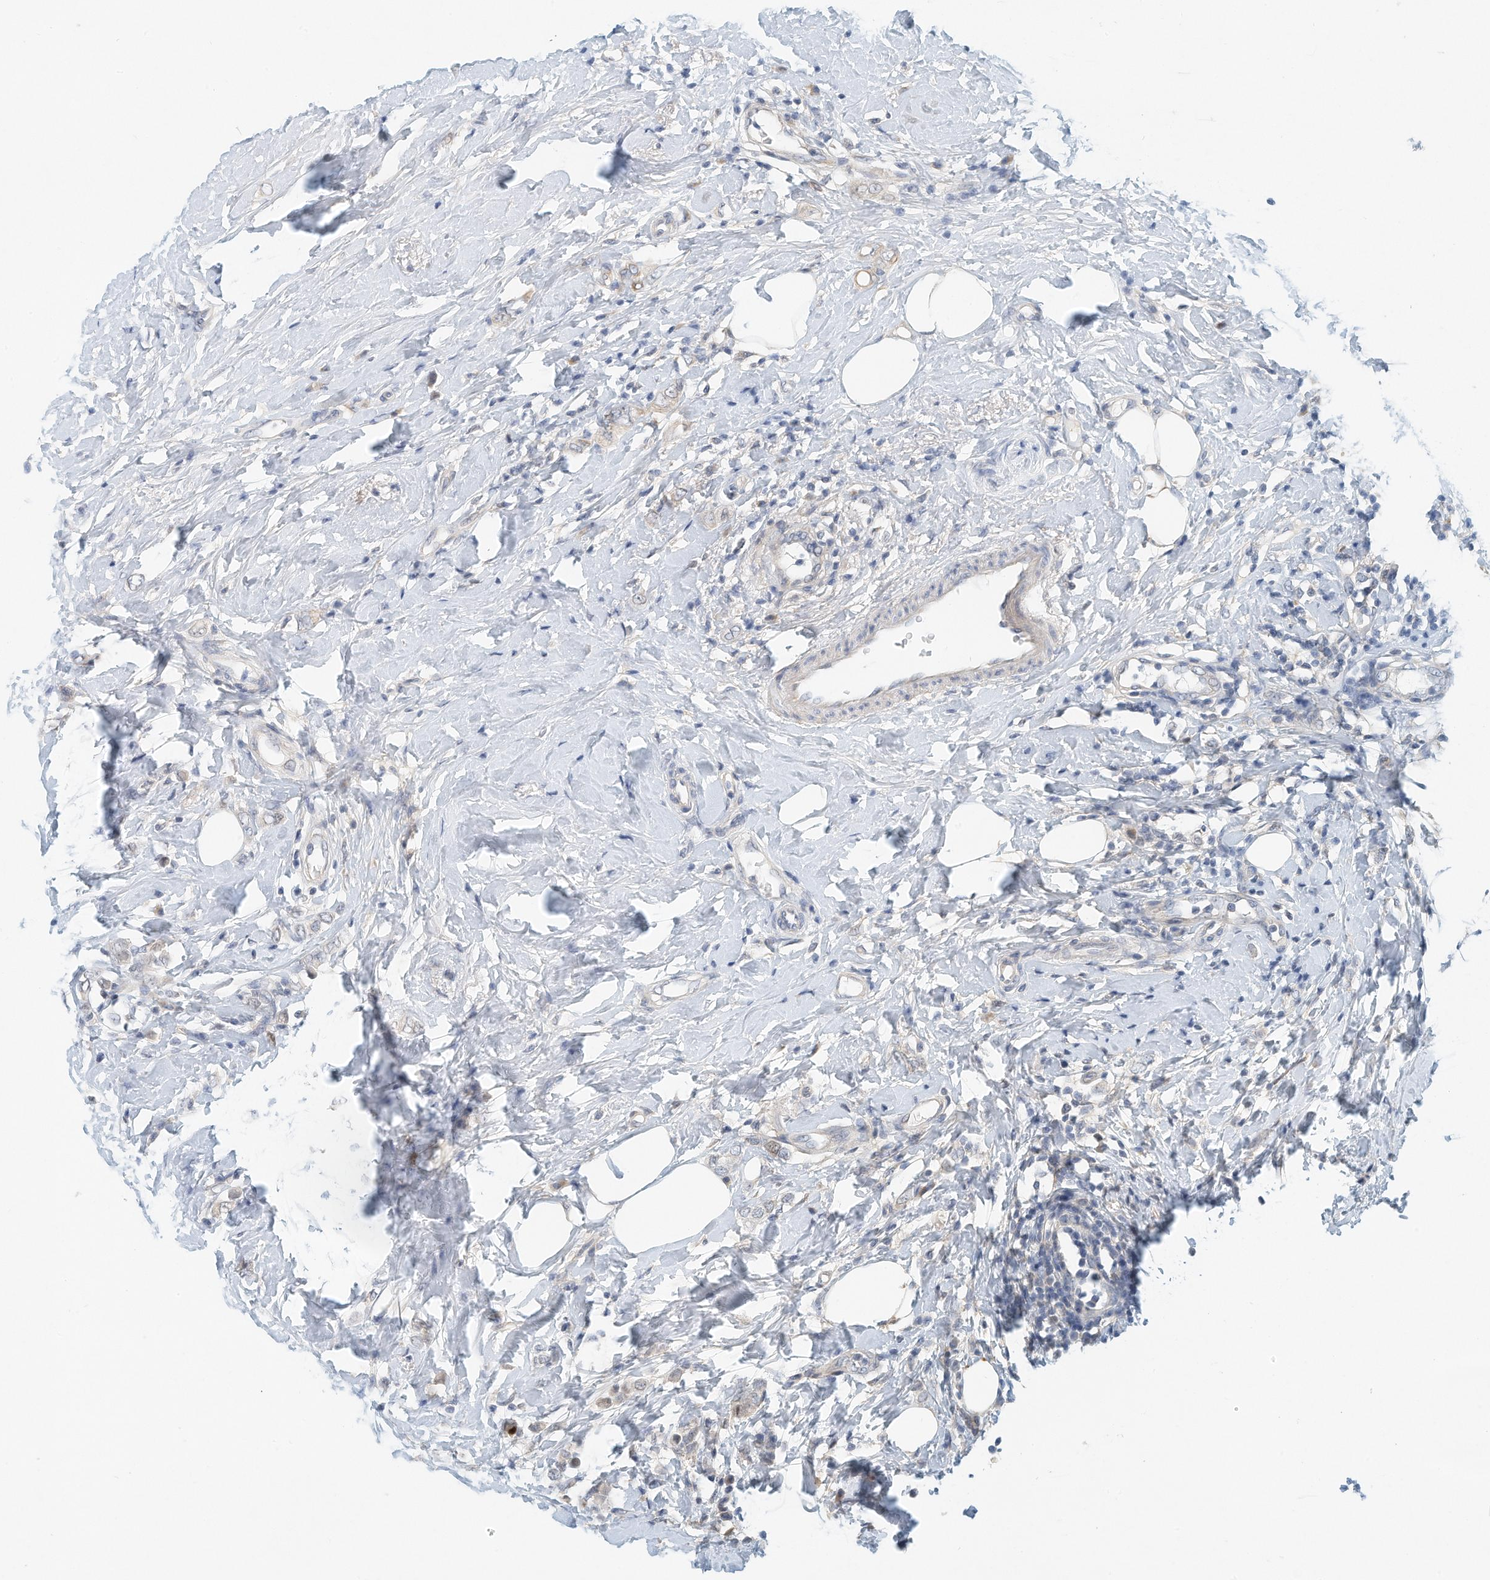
{"staining": {"intensity": "negative", "quantity": "none", "location": "none"}, "tissue": "breast cancer", "cell_type": "Tumor cells", "image_type": "cancer", "snomed": [{"axis": "morphology", "description": "Lobular carcinoma"}, {"axis": "topography", "description": "Breast"}], "caption": "Breast cancer (lobular carcinoma) was stained to show a protein in brown. There is no significant staining in tumor cells.", "gene": "ARHGAP28", "patient": {"sex": "female", "age": 47}}